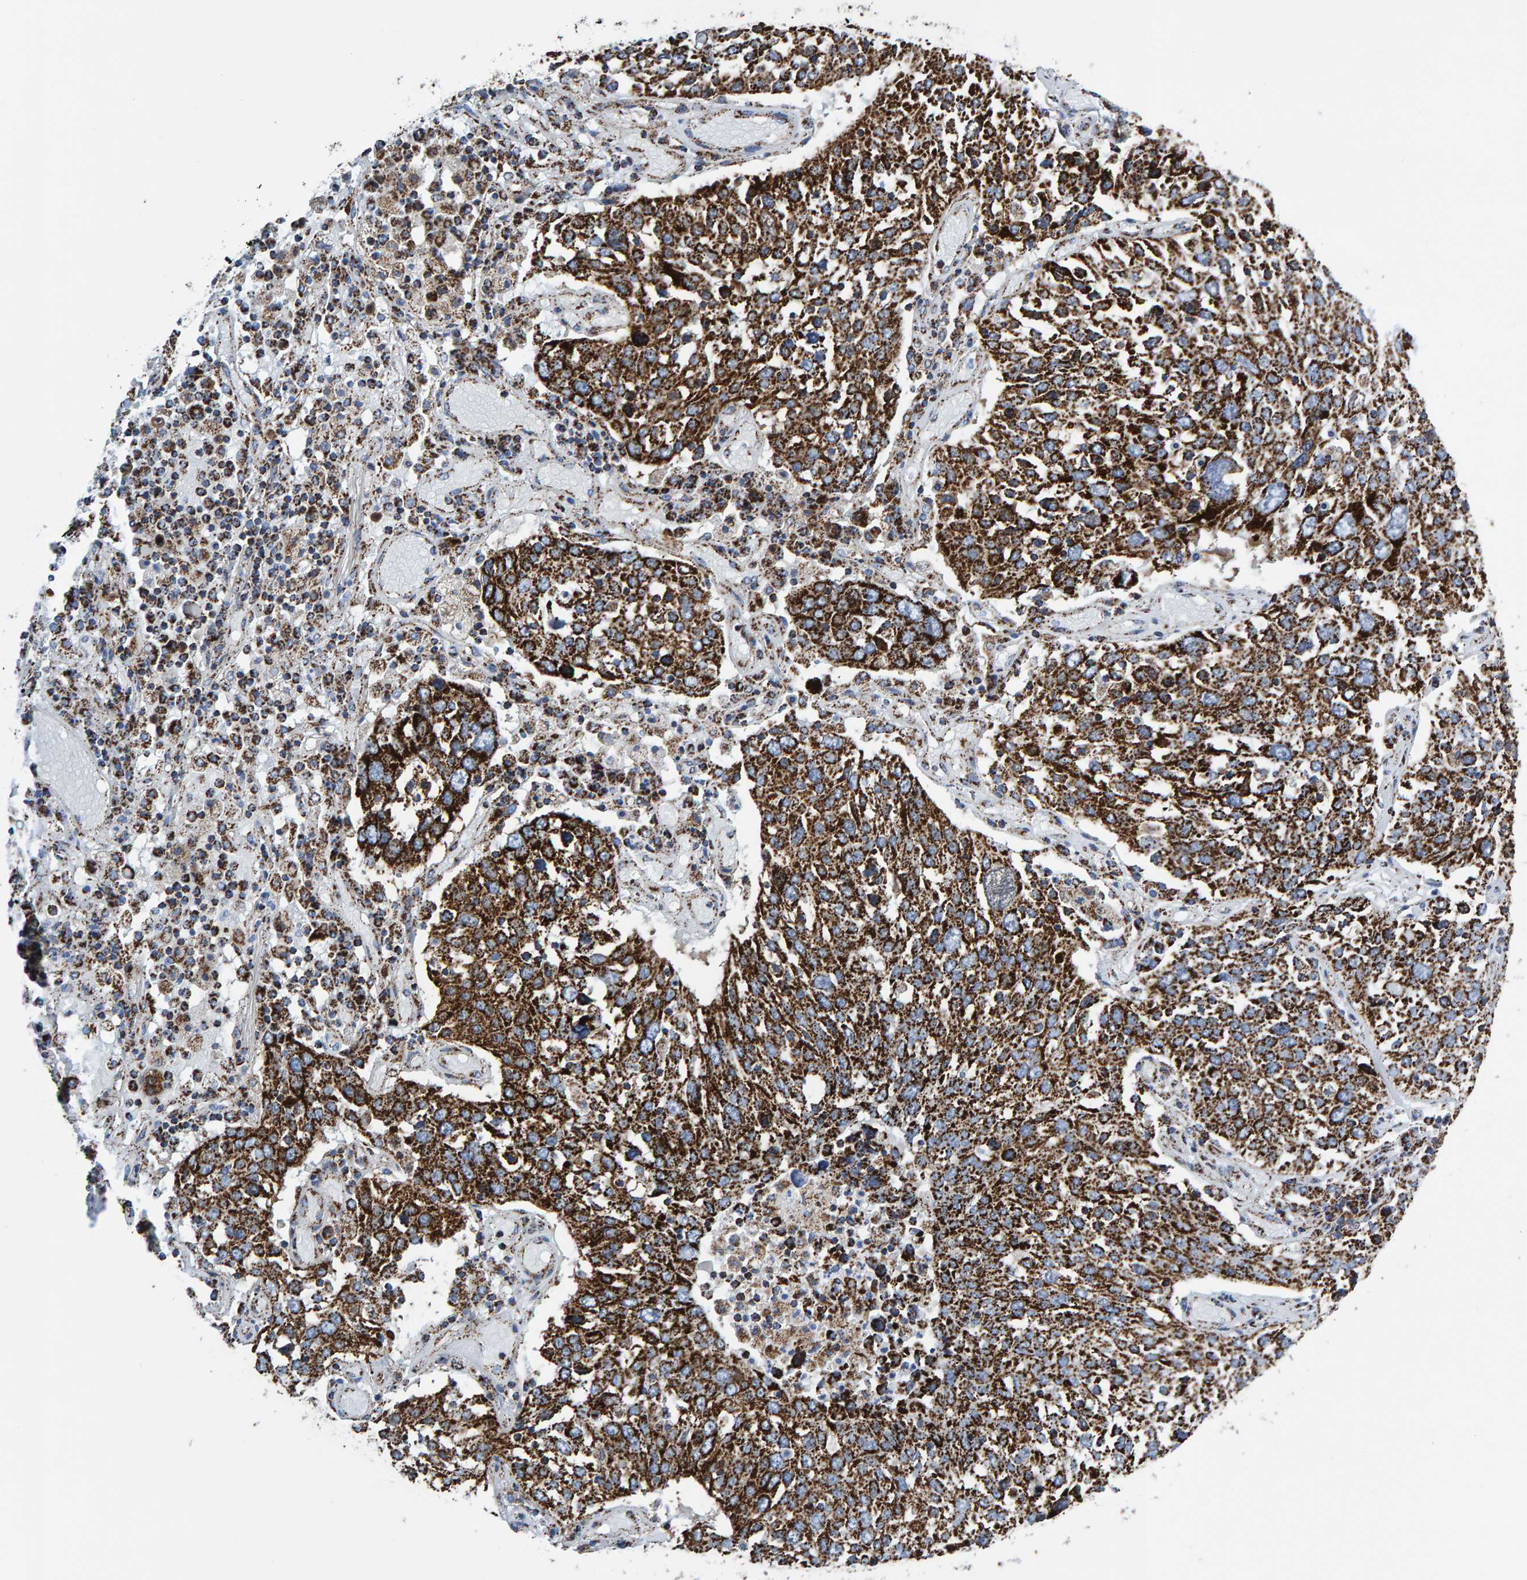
{"staining": {"intensity": "strong", "quantity": ">75%", "location": "cytoplasmic/membranous"}, "tissue": "lung cancer", "cell_type": "Tumor cells", "image_type": "cancer", "snomed": [{"axis": "morphology", "description": "Squamous cell carcinoma, NOS"}, {"axis": "topography", "description": "Lung"}], "caption": "IHC of human lung squamous cell carcinoma demonstrates high levels of strong cytoplasmic/membranous positivity in about >75% of tumor cells. The protein of interest is shown in brown color, while the nuclei are stained blue.", "gene": "ENSG00000262660", "patient": {"sex": "male", "age": 65}}